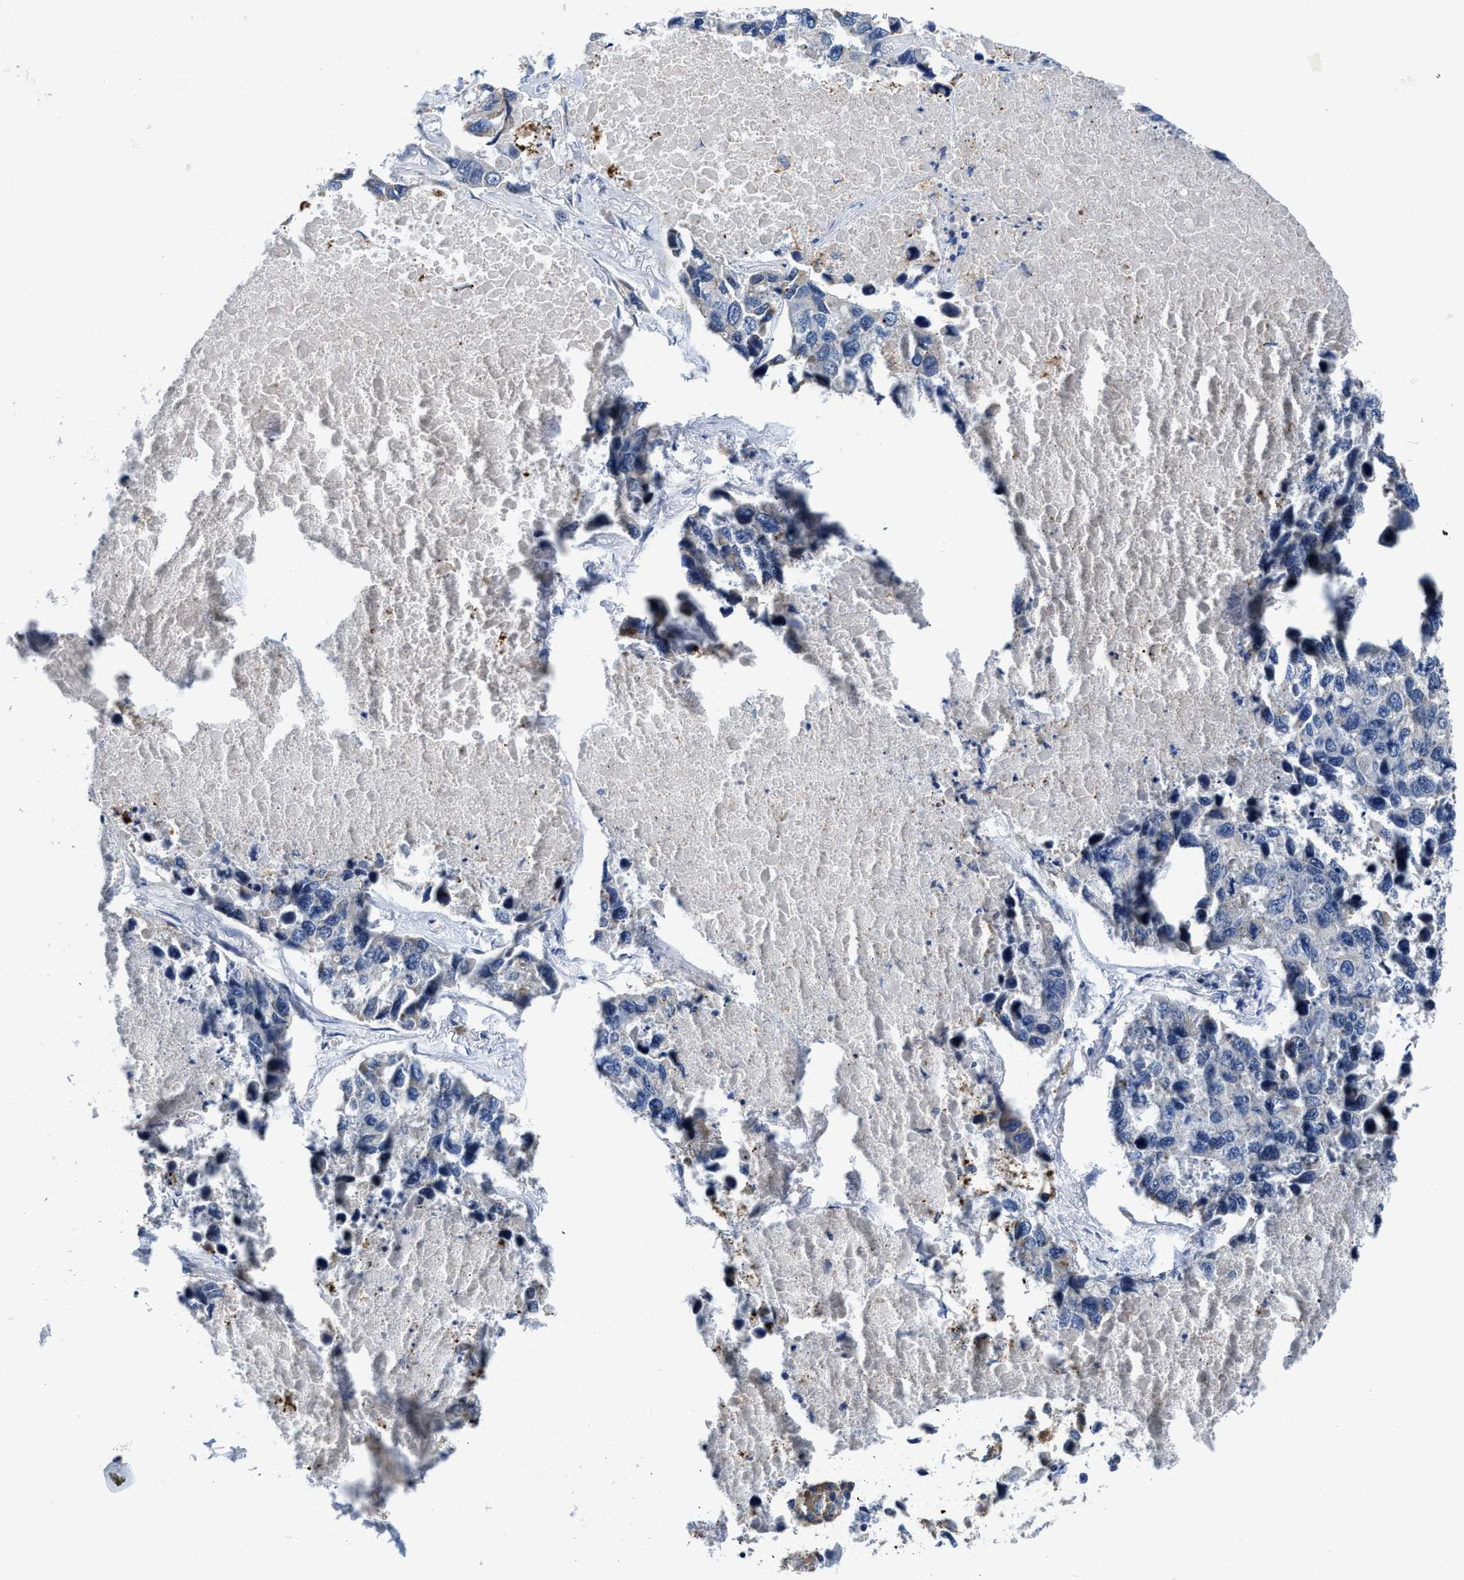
{"staining": {"intensity": "negative", "quantity": "none", "location": "none"}, "tissue": "lung cancer", "cell_type": "Tumor cells", "image_type": "cancer", "snomed": [{"axis": "morphology", "description": "Adenocarcinoma, NOS"}, {"axis": "topography", "description": "Lung"}], "caption": "There is no significant positivity in tumor cells of adenocarcinoma (lung).", "gene": "GHITM", "patient": {"sex": "male", "age": 64}}